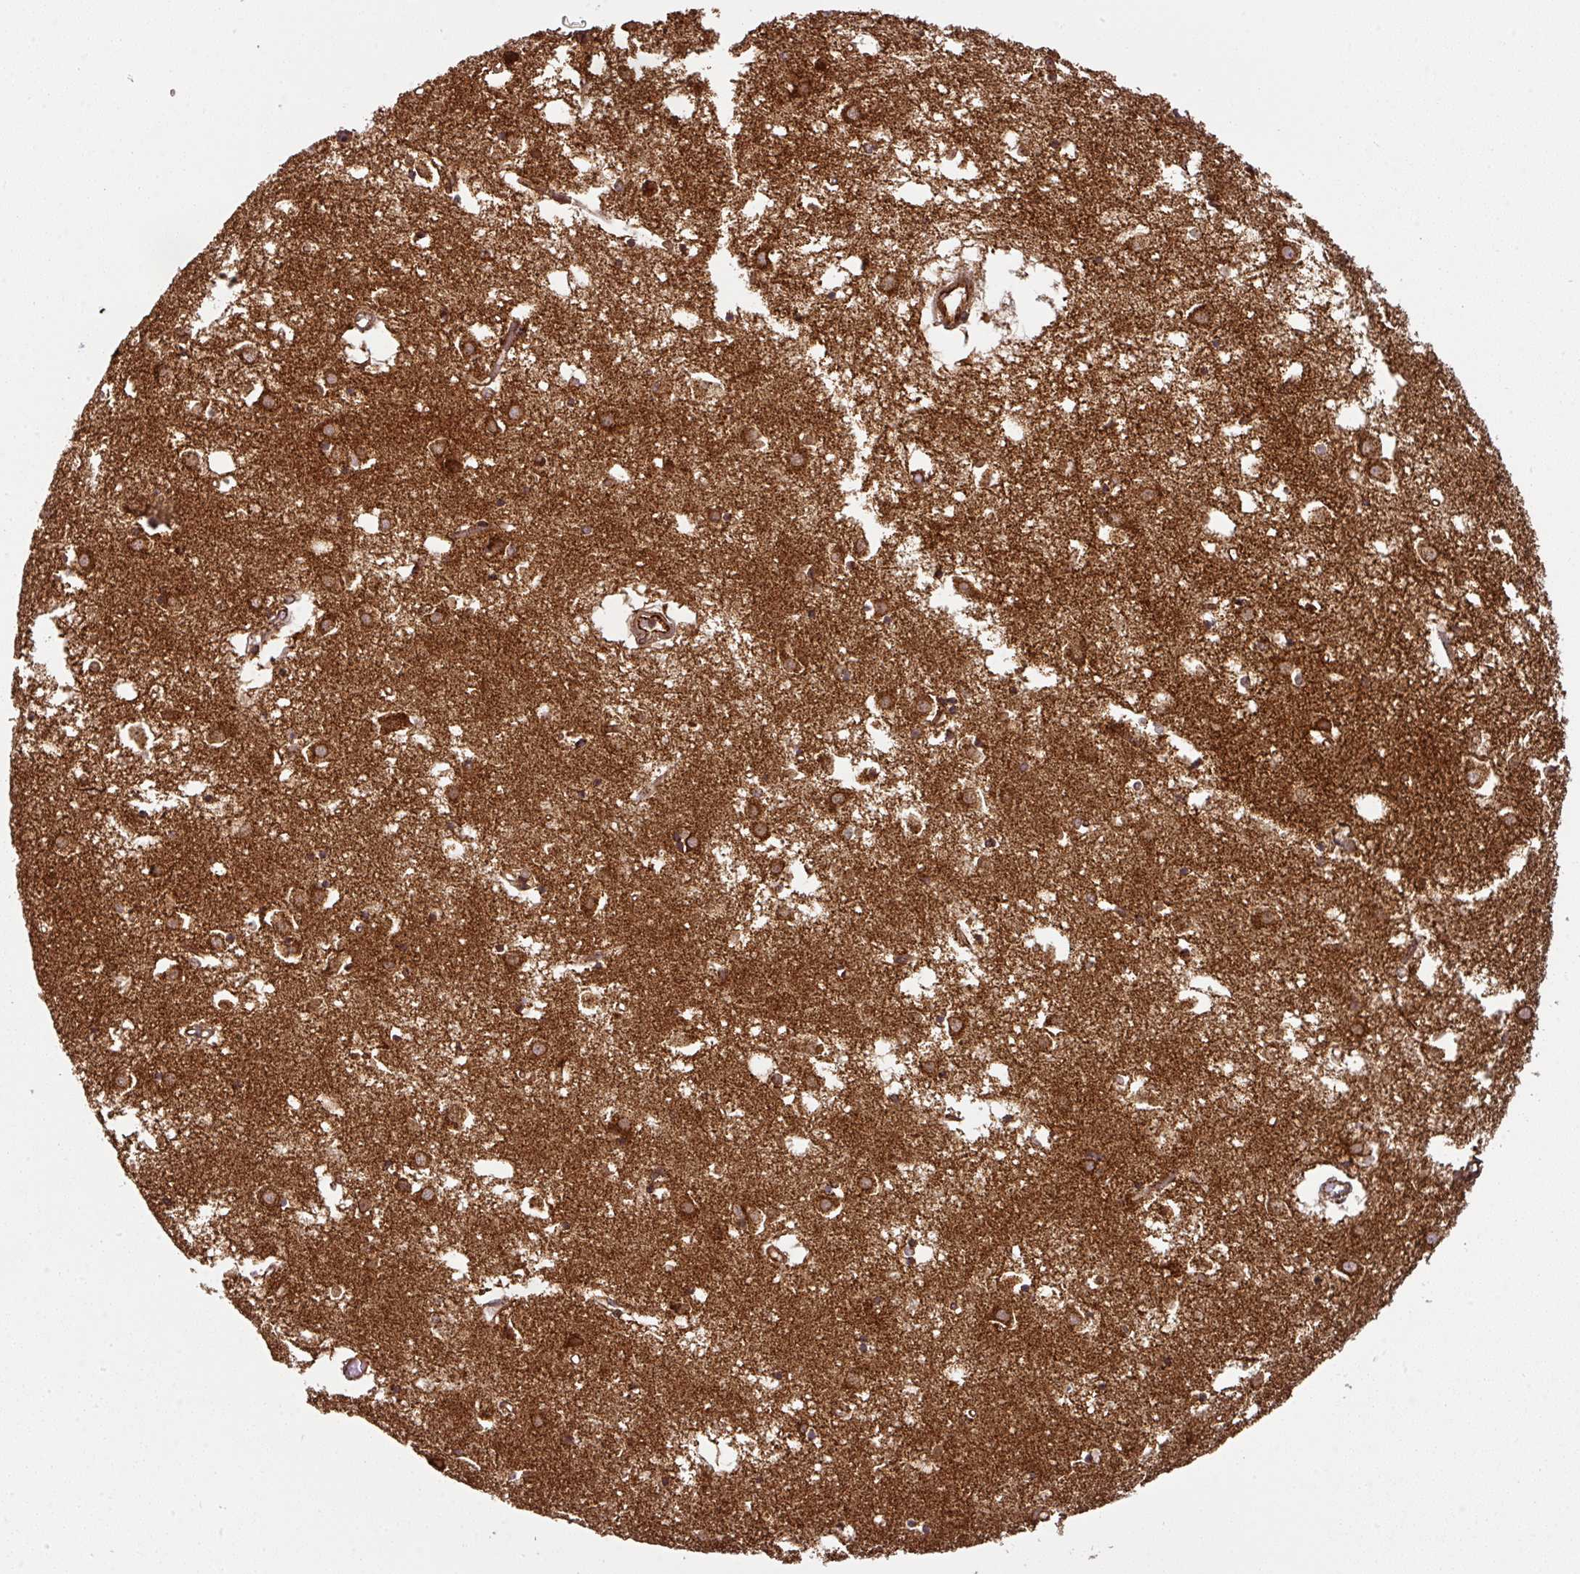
{"staining": {"intensity": "strong", "quantity": ">75%", "location": "cytoplasmic/membranous"}, "tissue": "caudate", "cell_type": "Glial cells", "image_type": "normal", "snomed": [{"axis": "morphology", "description": "Normal tissue, NOS"}, {"axis": "topography", "description": "Lateral ventricle wall"}], "caption": "Benign caudate was stained to show a protein in brown. There is high levels of strong cytoplasmic/membranous expression in approximately >75% of glial cells. The staining was performed using DAB to visualize the protein expression in brown, while the nuclei were stained in blue with hematoxylin (Magnification: 20x).", "gene": "TRAP1", "patient": {"sex": "male", "age": 70}}